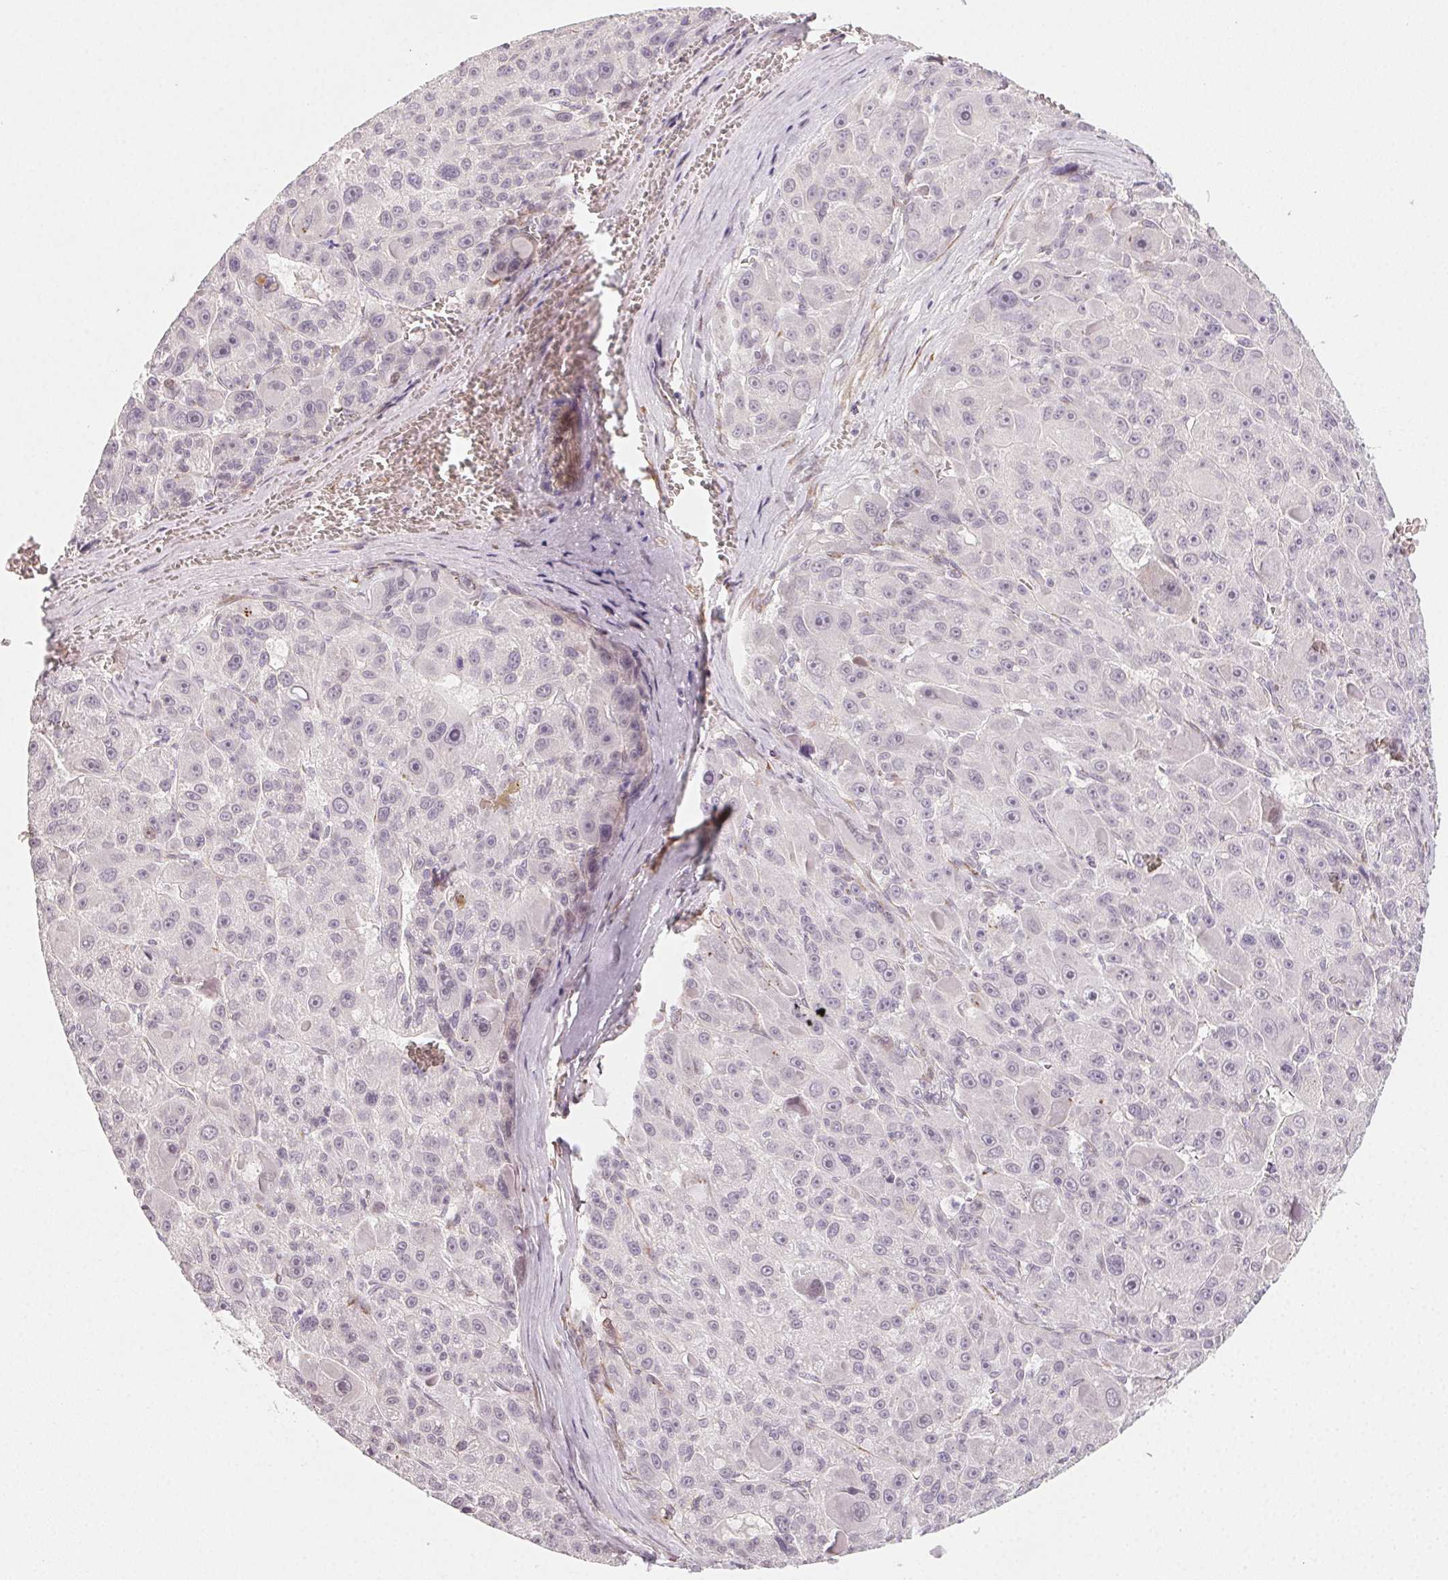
{"staining": {"intensity": "negative", "quantity": "none", "location": "none"}, "tissue": "liver cancer", "cell_type": "Tumor cells", "image_type": "cancer", "snomed": [{"axis": "morphology", "description": "Carcinoma, Hepatocellular, NOS"}, {"axis": "topography", "description": "Liver"}], "caption": "Photomicrograph shows no protein expression in tumor cells of liver cancer tissue.", "gene": "CCDC96", "patient": {"sex": "male", "age": 76}}